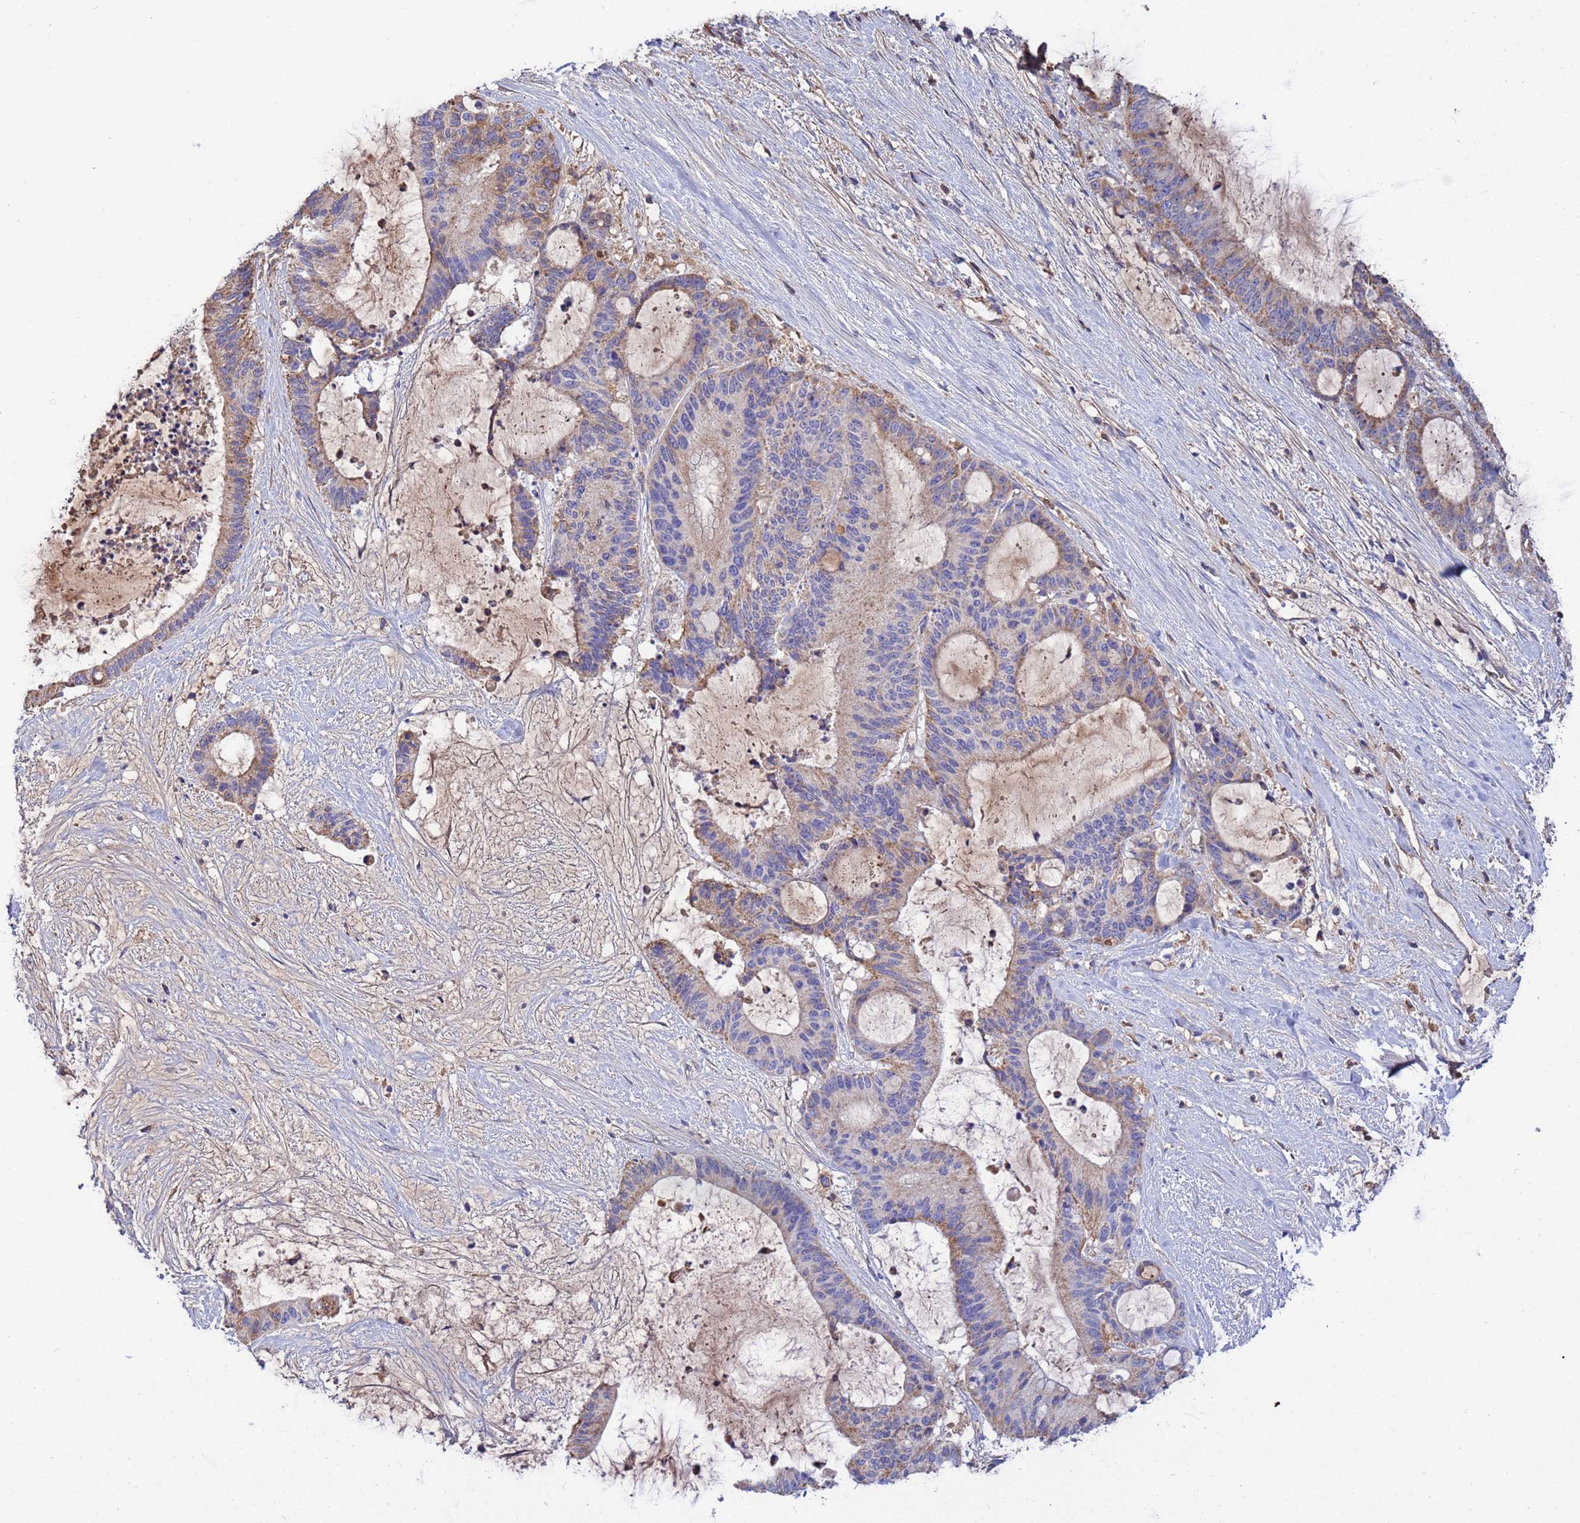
{"staining": {"intensity": "weak", "quantity": "25%-75%", "location": "cytoplasmic/membranous"}, "tissue": "liver cancer", "cell_type": "Tumor cells", "image_type": "cancer", "snomed": [{"axis": "morphology", "description": "Normal tissue, NOS"}, {"axis": "morphology", "description": "Cholangiocarcinoma"}, {"axis": "topography", "description": "Liver"}, {"axis": "topography", "description": "Peripheral nerve tissue"}], "caption": "Cholangiocarcinoma (liver) stained for a protein reveals weak cytoplasmic/membranous positivity in tumor cells.", "gene": "GLUD1", "patient": {"sex": "female", "age": 73}}